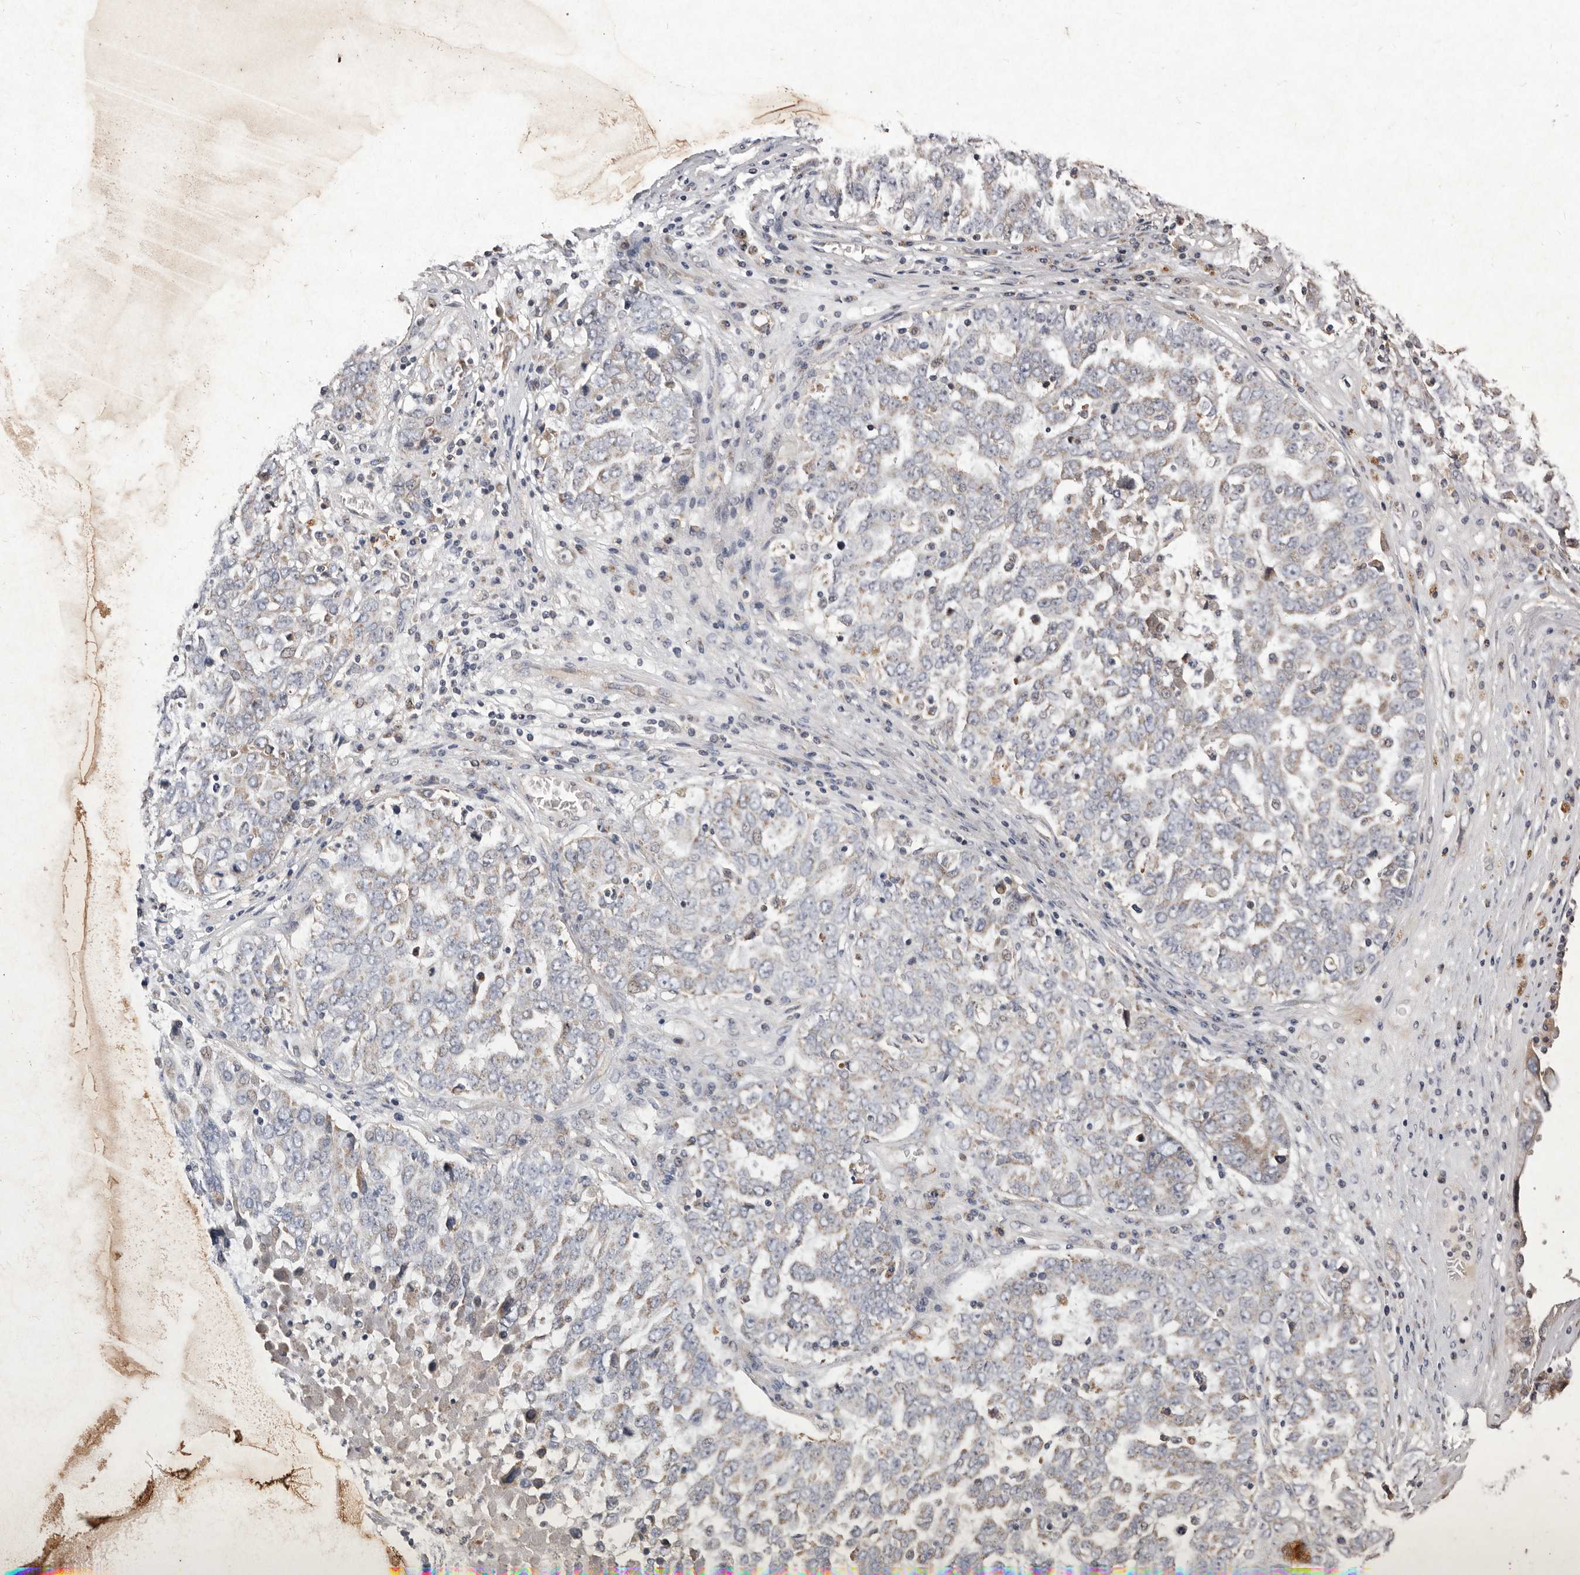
{"staining": {"intensity": "weak", "quantity": "25%-75%", "location": "cytoplasmic/membranous"}, "tissue": "ovarian cancer", "cell_type": "Tumor cells", "image_type": "cancer", "snomed": [{"axis": "morphology", "description": "Carcinoma, endometroid"}, {"axis": "topography", "description": "Ovary"}], "caption": "Brown immunohistochemical staining in human ovarian cancer shows weak cytoplasmic/membranous expression in approximately 25%-75% of tumor cells. (DAB (3,3'-diaminobenzidine) IHC, brown staining for protein, blue staining for nuclei).", "gene": "CXCL14", "patient": {"sex": "female", "age": 62}}